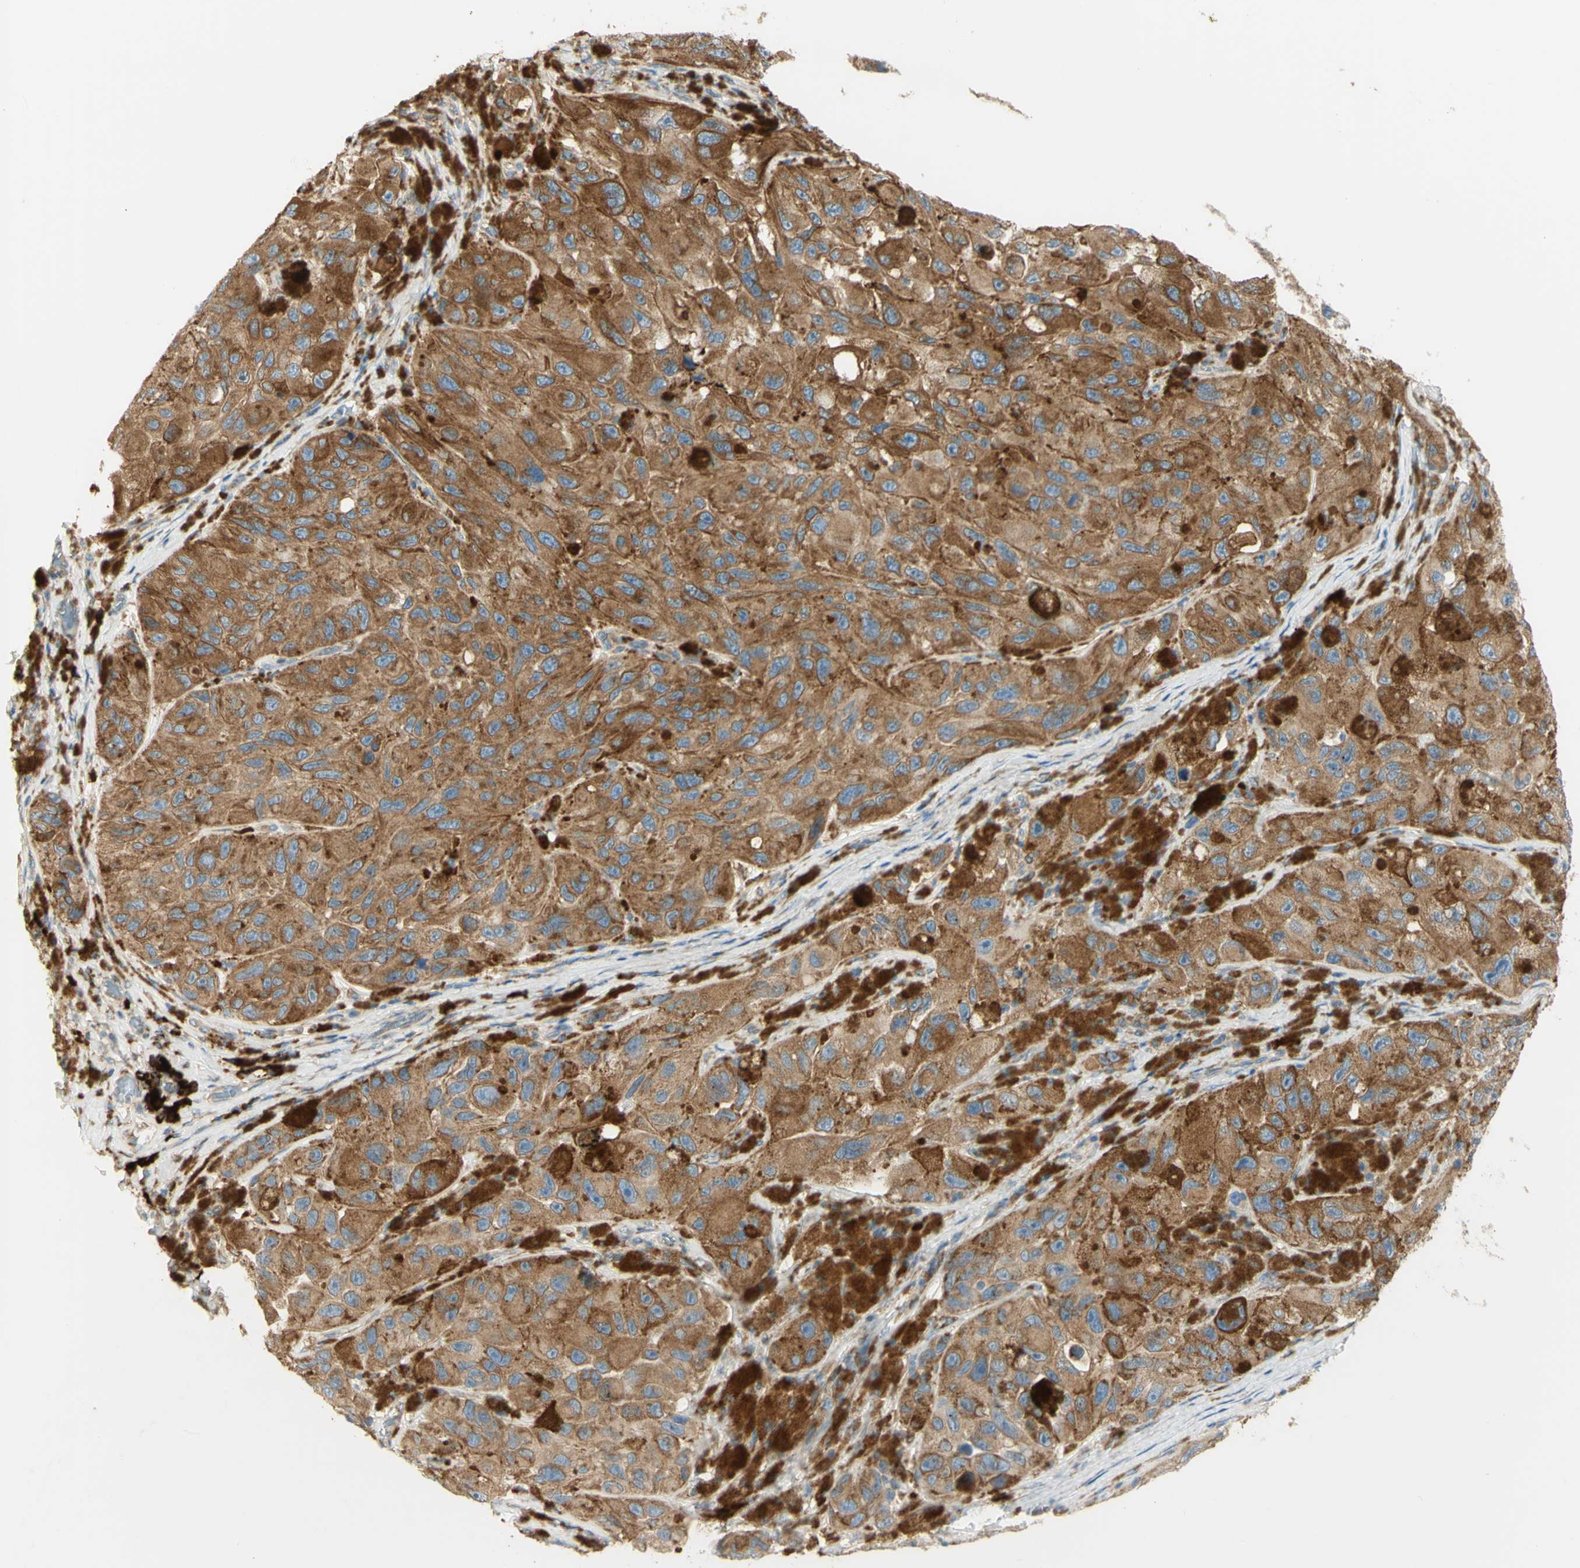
{"staining": {"intensity": "moderate", "quantity": ">75%", "location": "cytoplasmic/membranous"}, "tissue": "melanoma", "cell_type": "Tumor cells", "image_type": "cancer", "snomed": [{"axis": "morphology", "description": "Malignant melanoma, NOS"}, {"axis": "topography", "description": "Skin"}], "caption": "Melanoma stained with DAB immunohistochemistry (IHC) reveals medium levels of moderate cytoplasmic/membranous positivity in approximately >75% of tumor cells.", "gene": "MANF", "patient": {"sex": "female", "age": 73}}